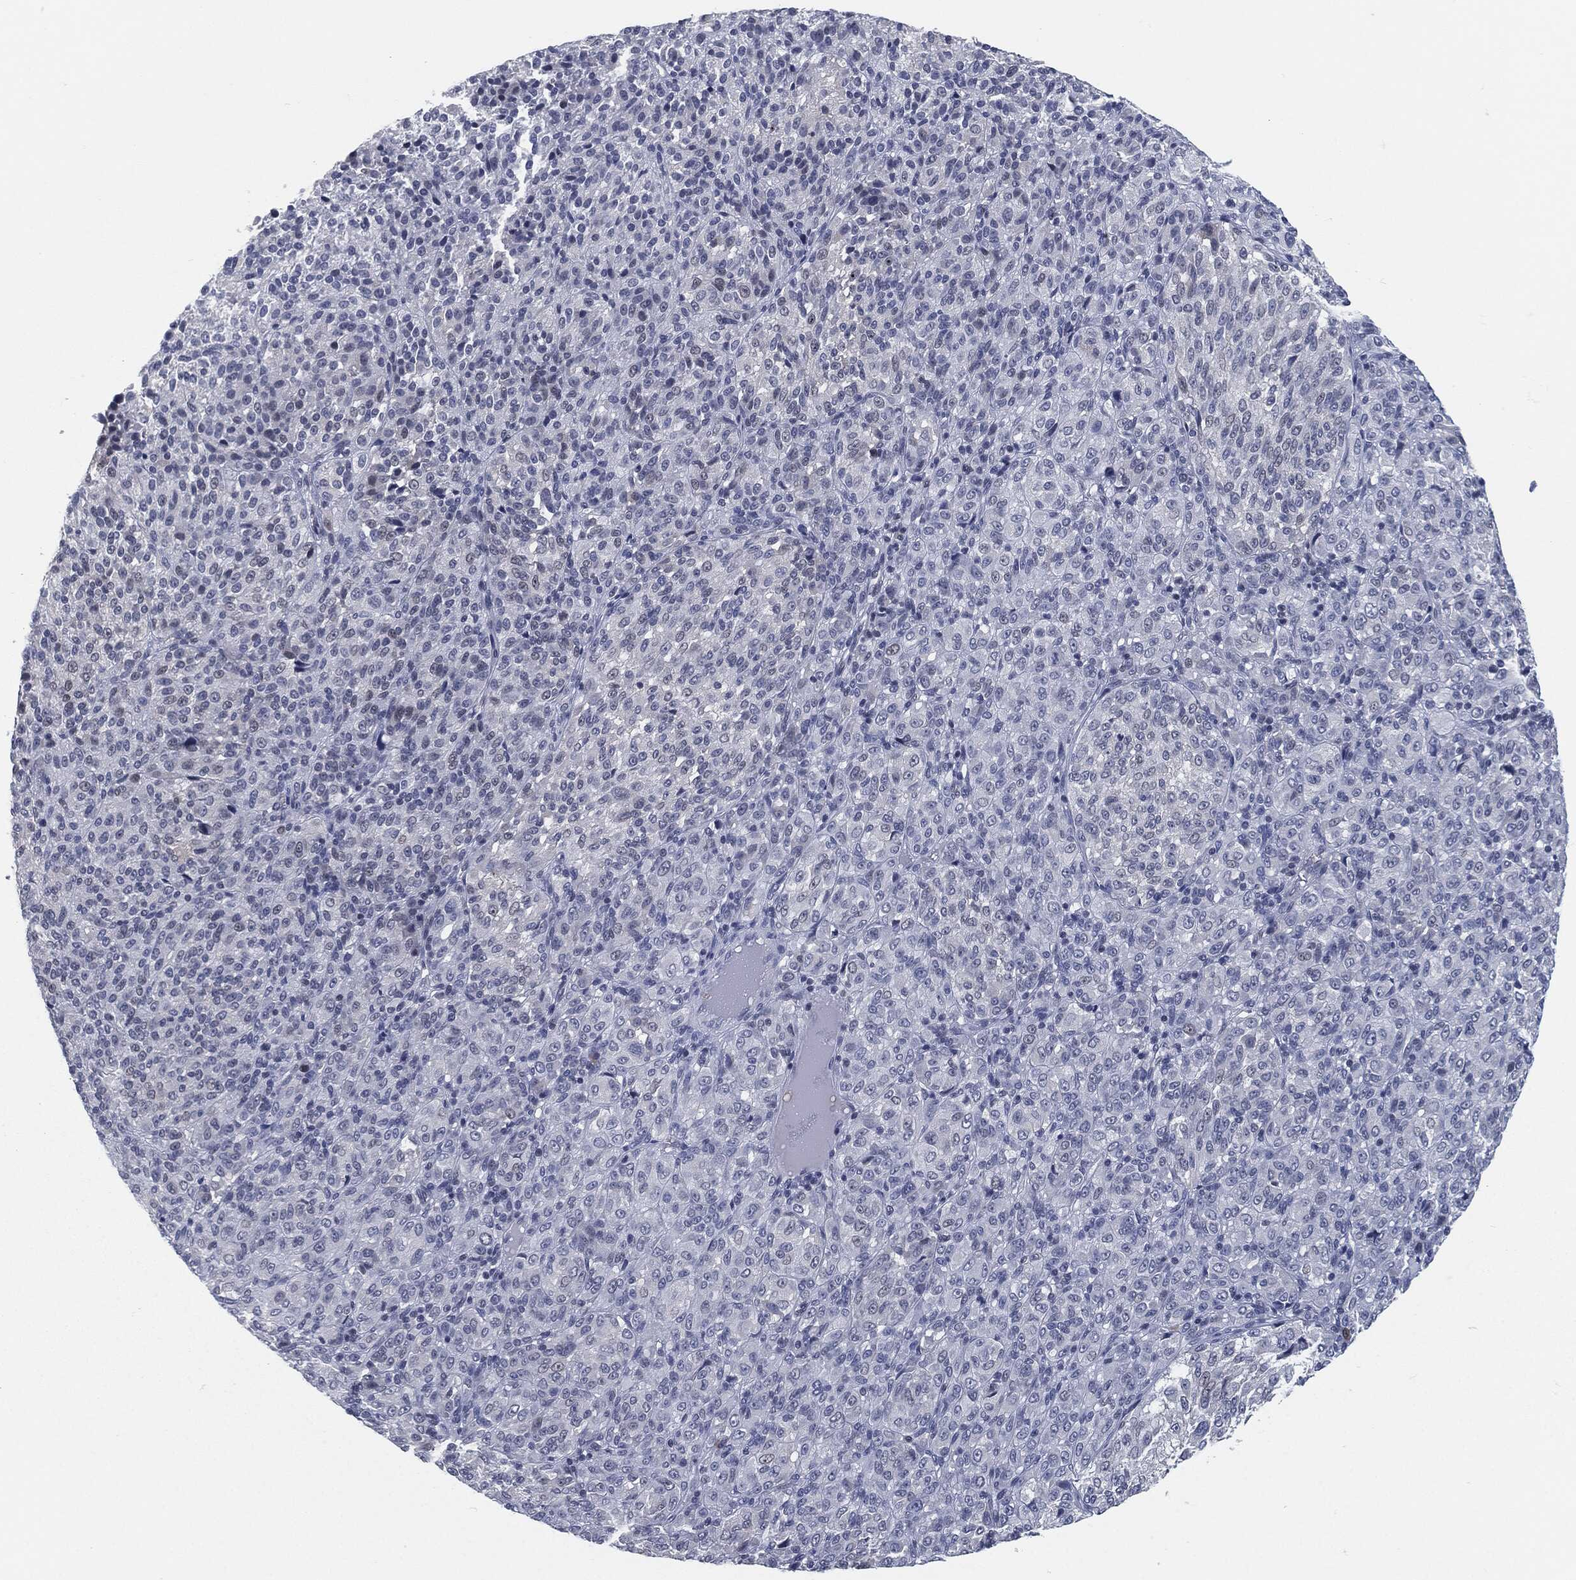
{"staining": {"intensity": "negative", "quantity": "none", "location": "none"}, "tissue": "melanoma", "cell_type": "Tumor cells", "image_type": "cancer", "snomed": [{"axis": "morphology", "description": "Malignant melanoma, Metastatic site"}, {"axis": "topography", "description": "Brain"}], "caption": "Melanoma stained for a protein using immunohistochemistry (IHC) shows no staining tumor cells.", "gene": "PROM1", "patient": {"sex": "female", "age": 56}}